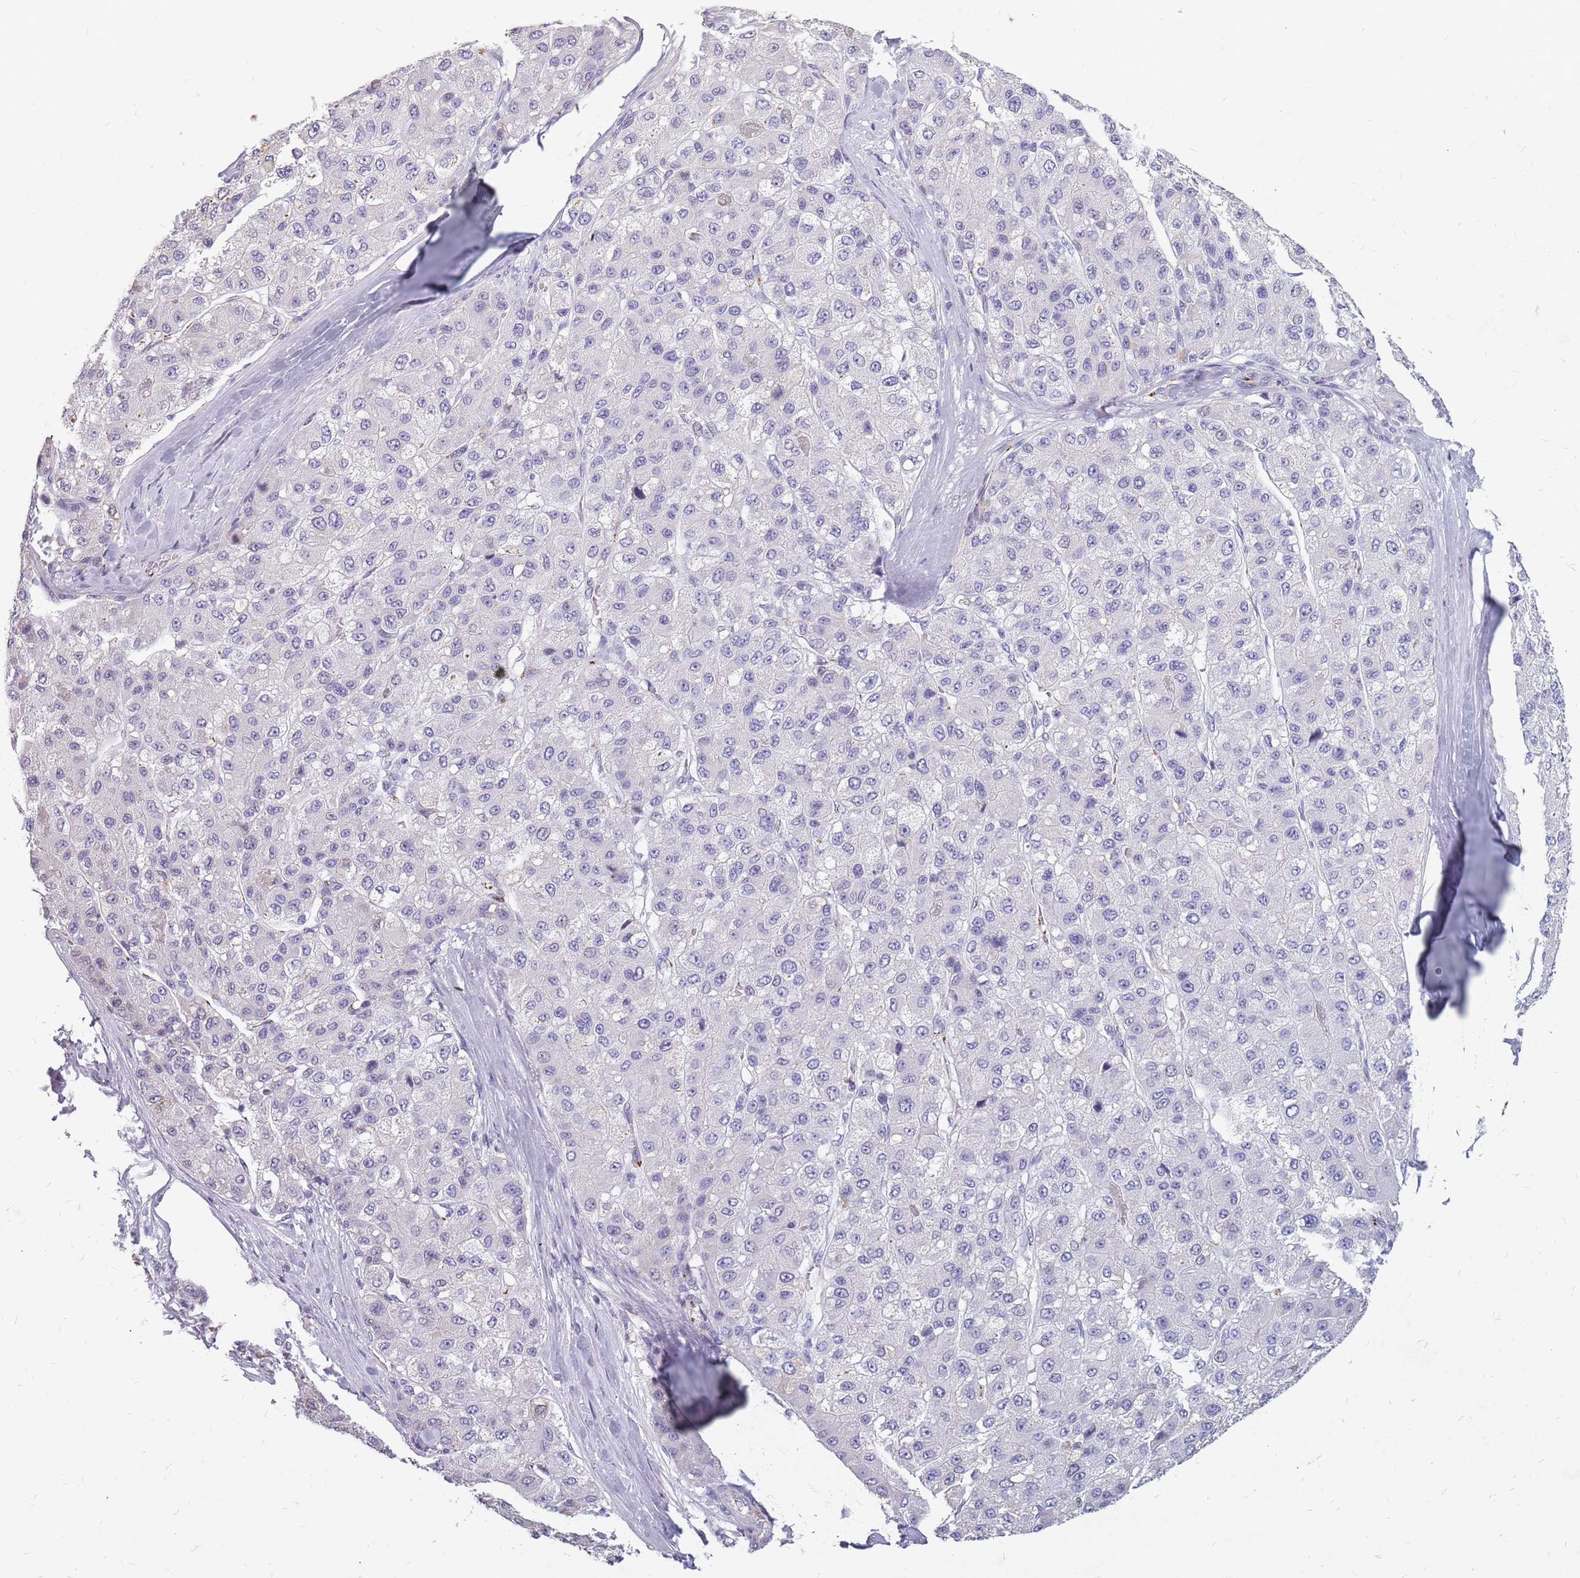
{"staining": {"intensity": "negative", "quantity": "none", "location": "none"}, "tissue": "liver cancer", "cell_type": "Tumor cells", "image_type": "cancer", "snomed": [{"axis": "morphology", "description": "Carcinoma, Hepatocellular, NOS"}, {"axis": "topography", "description": "Liver"}], "caption": "Micrograph shows no significant protein expression in tumor cells of liver cancer. (DAB (3,3'-diaminobenzidine) IHC with hematoxylin counter stain).", "gene": "NEK6", "patient": {"sex": "male", "age": 80}}